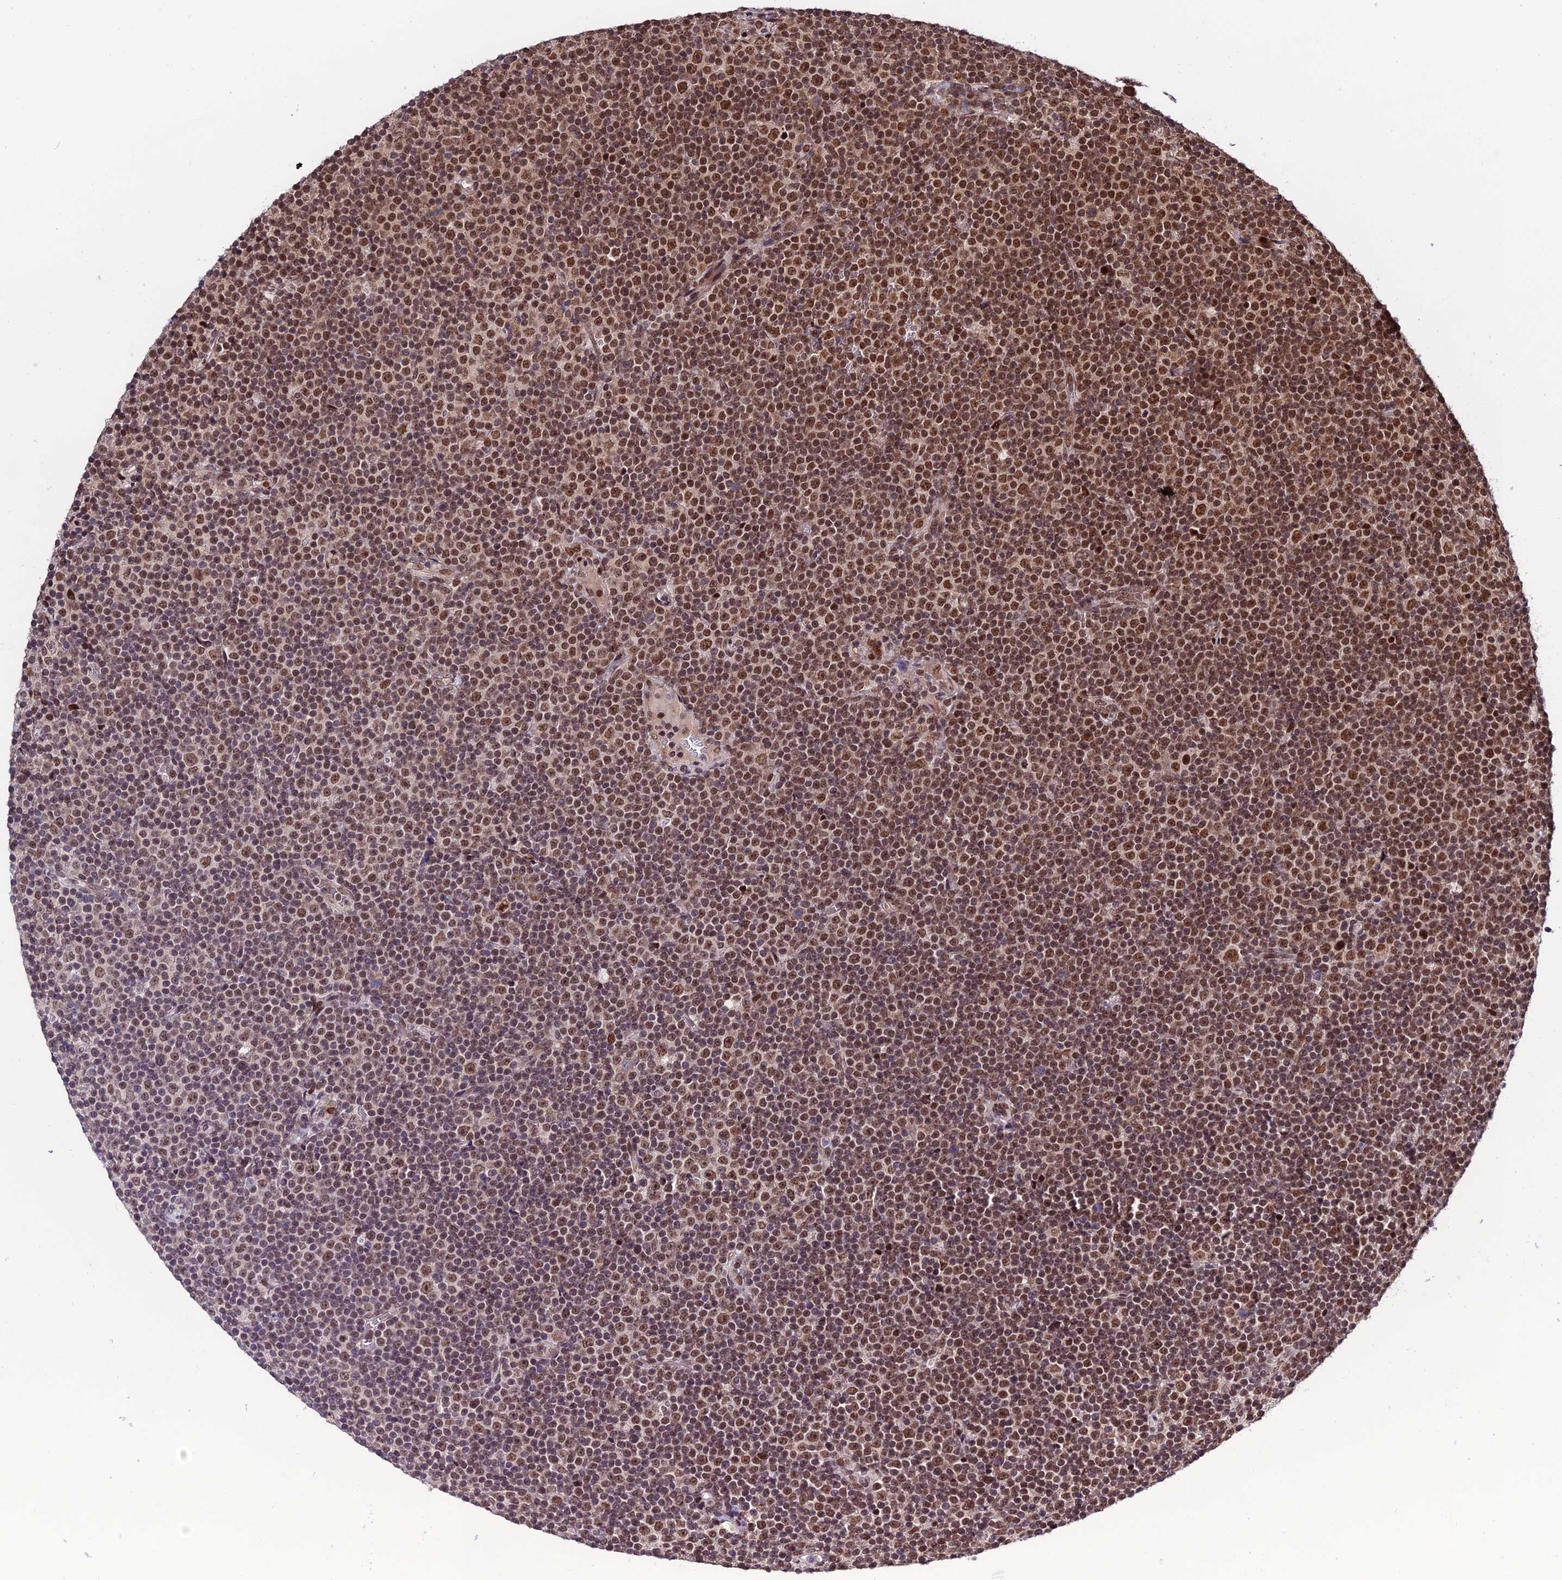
{"staining": {"intensity": "moderate", "quantity": ">75%", "location": "nuclear"}, "tissue": "lymphoma", "cell_type": "Tumor cells", "image_type": "cancer", "snomed": [{"axis": "morphology", "description": "Malignant lymphoma, non-Hodgkin's type, Low grade"}, {"axis": "topography", "description": "Lymph node"}], "caption": "IHC histopathology image of neoplastic tissue: malignant lymphoma, non-Hodgkin's type (low-grade) stained using immunohistochemistry (IHC) shows medium levels of moderate protein expression localized specifically in the nuclear of tumor cells, appearing as a nuclear brown color.", "gene": "SYT15", "patient": {"sex": "female", "age": 67}}